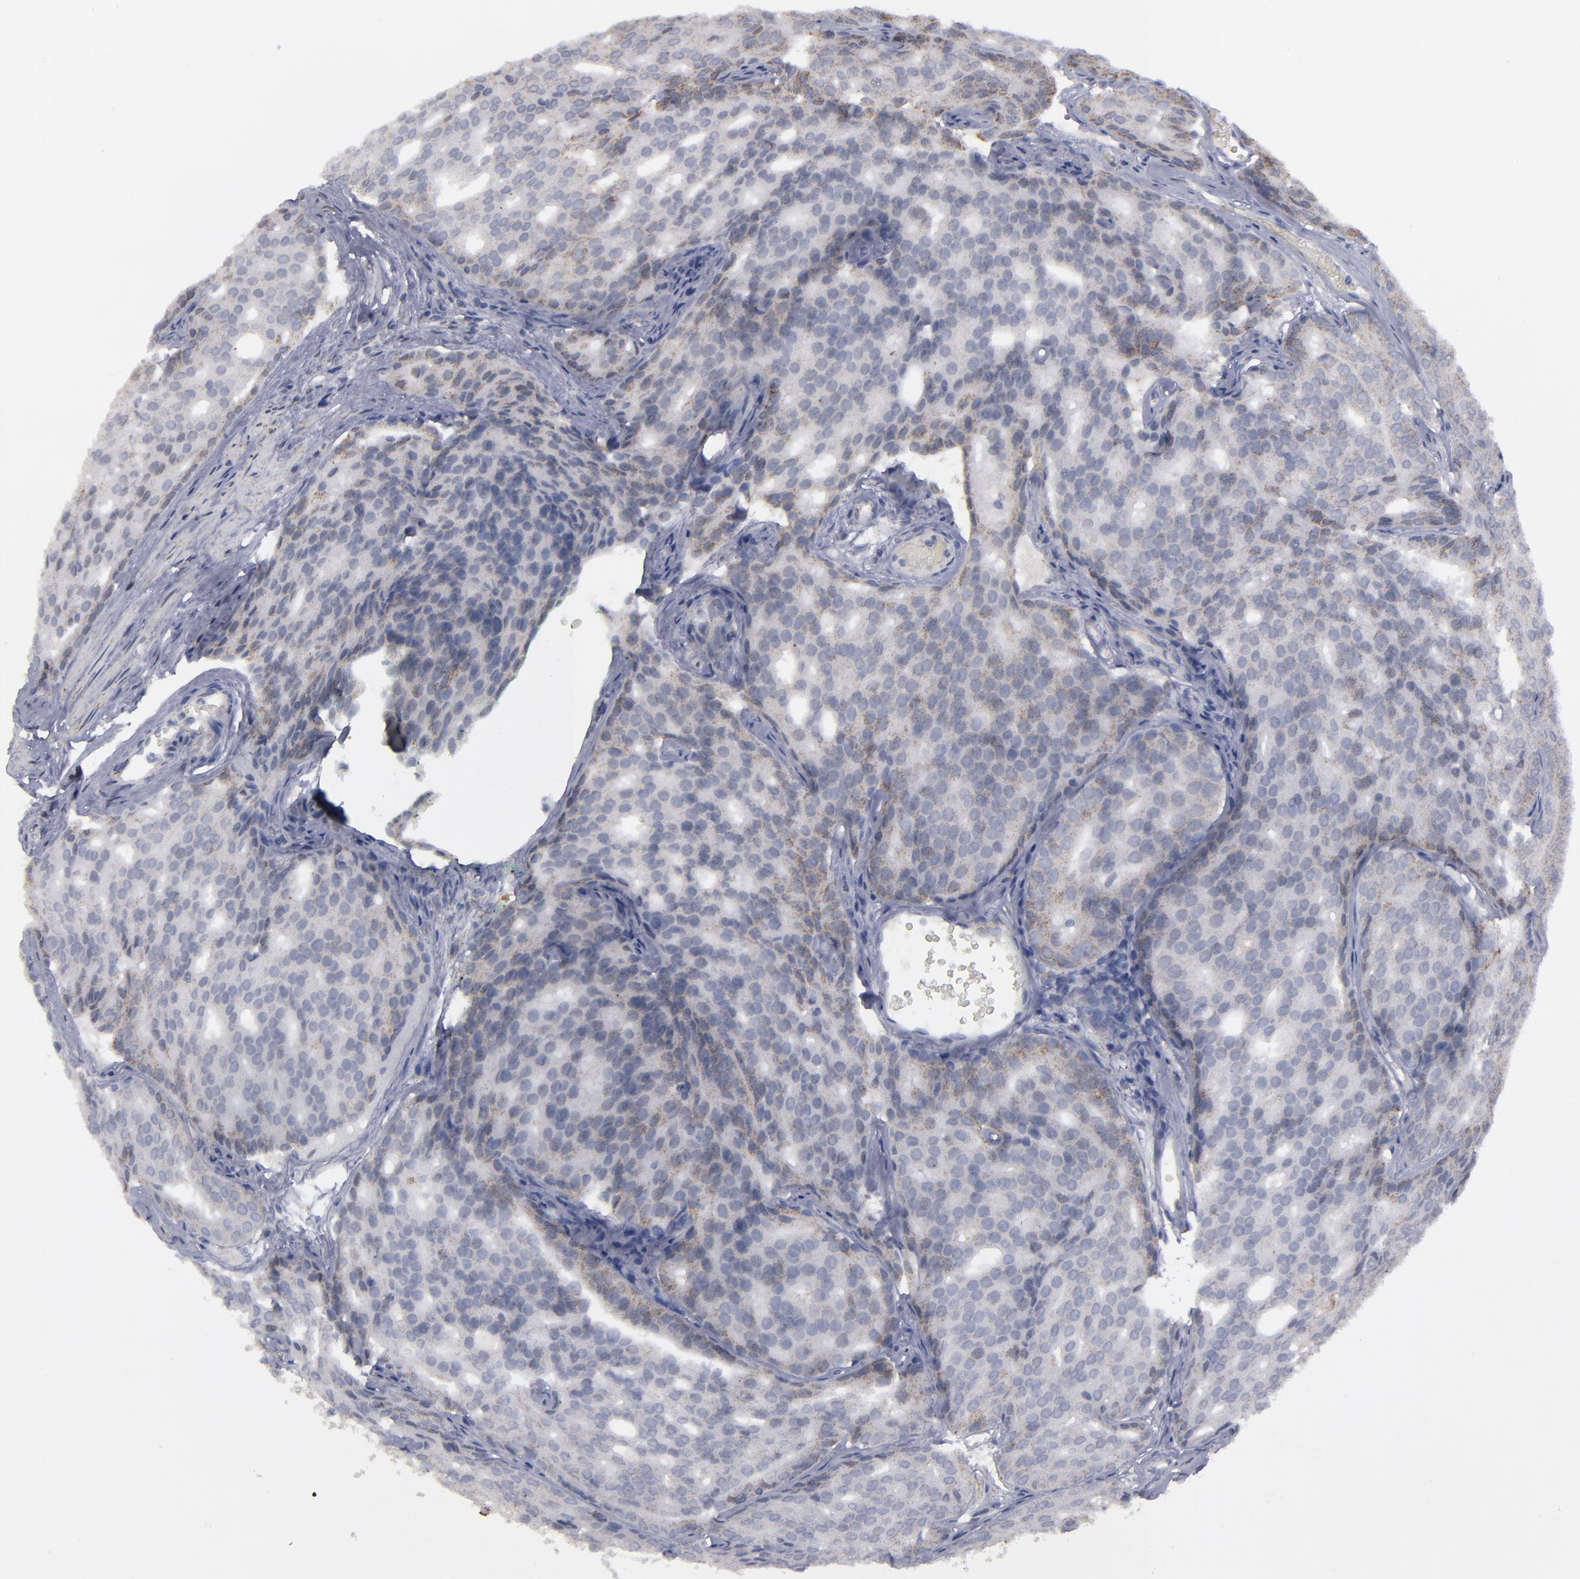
{"staining": {"intensity": "weak", "quantity": "<25%", "location": "cytoplasmic/membranous"}, "tissue": "prostate cancer", "cell_type": "Tumor cells", "image_type": "cancer", "snomed": [{"axis": "morphology", "description": "Adenocarcinoma, High grade"}, {"axis": "topography", "description": "Prostate"}], "caption": "IHC photomicrograph of neoplastic tissue: prostate cancer (adenocarcinoma (high-grade)) stained with DAB (3,3'-diaminobenzidine) shows no significant protein staining in tumor cells.", "gene": "MYOM2", "patient": {"sex": "male", "age": 64}}